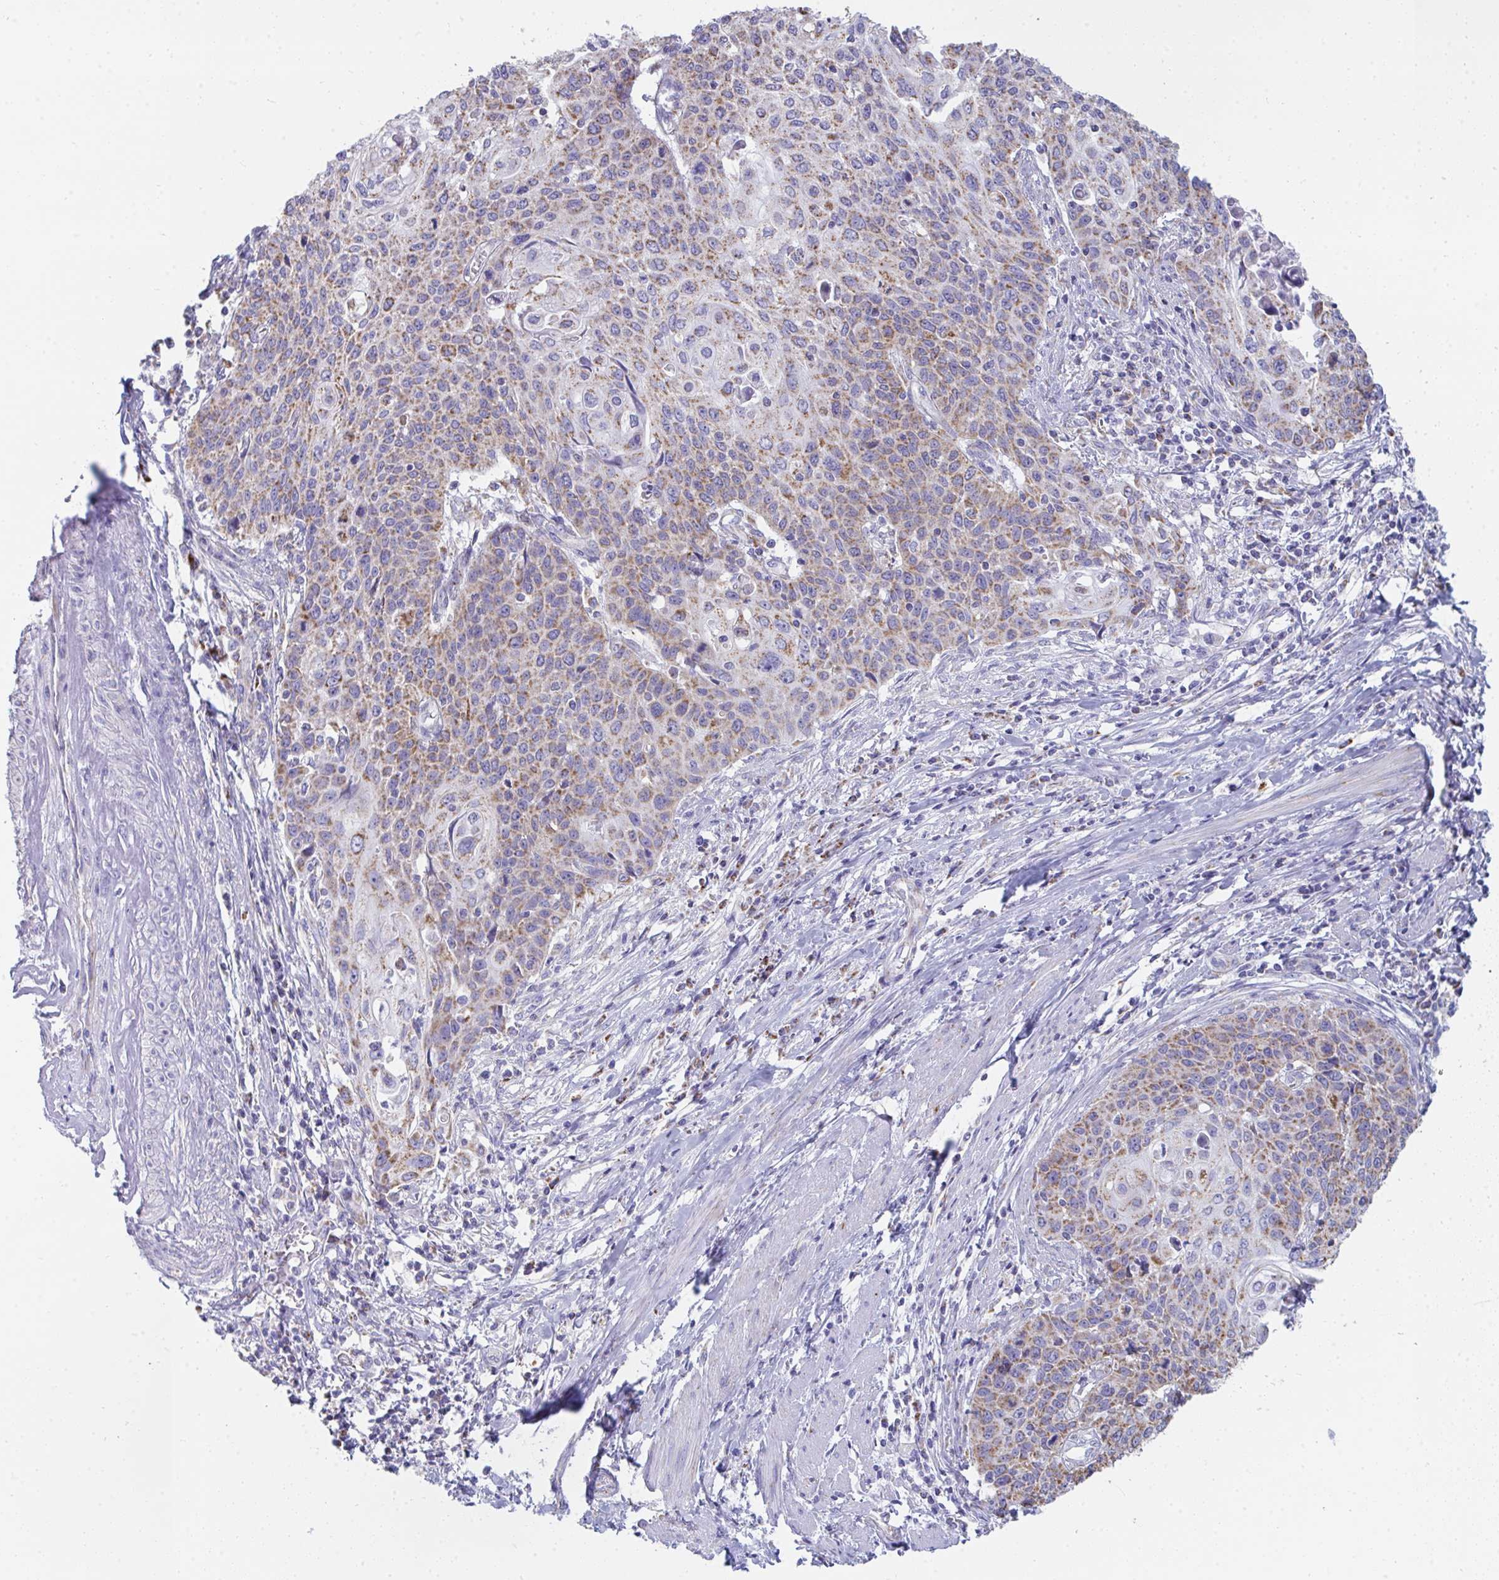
{"staining": {"intensity": "moderate", "quantity": ">75%", "location": "cytoplasmic/membranous"}, "tissue": "cervical cancer", "cell_type": "Tumor cells", "image_type": "cancer", "snomed": [{"axis": "morphology", "description": "Squamous cell carcinoma, NOS"}, {"axis": "topography", "description": "Cervix"}], "caption": "Immunohistochemistry histopathology image of neoplastic tissue: cervical cancer stained using immunohistochemistry (IHC) demonstrates medium levels of moderate protein expression localized specifically in the cytoplasmic/membranous of tumor cells, appearing as a cytoplasmic/membranous brown color.", "gene": "AIFM1", "patient": {"sex": "female", "age": 65}}